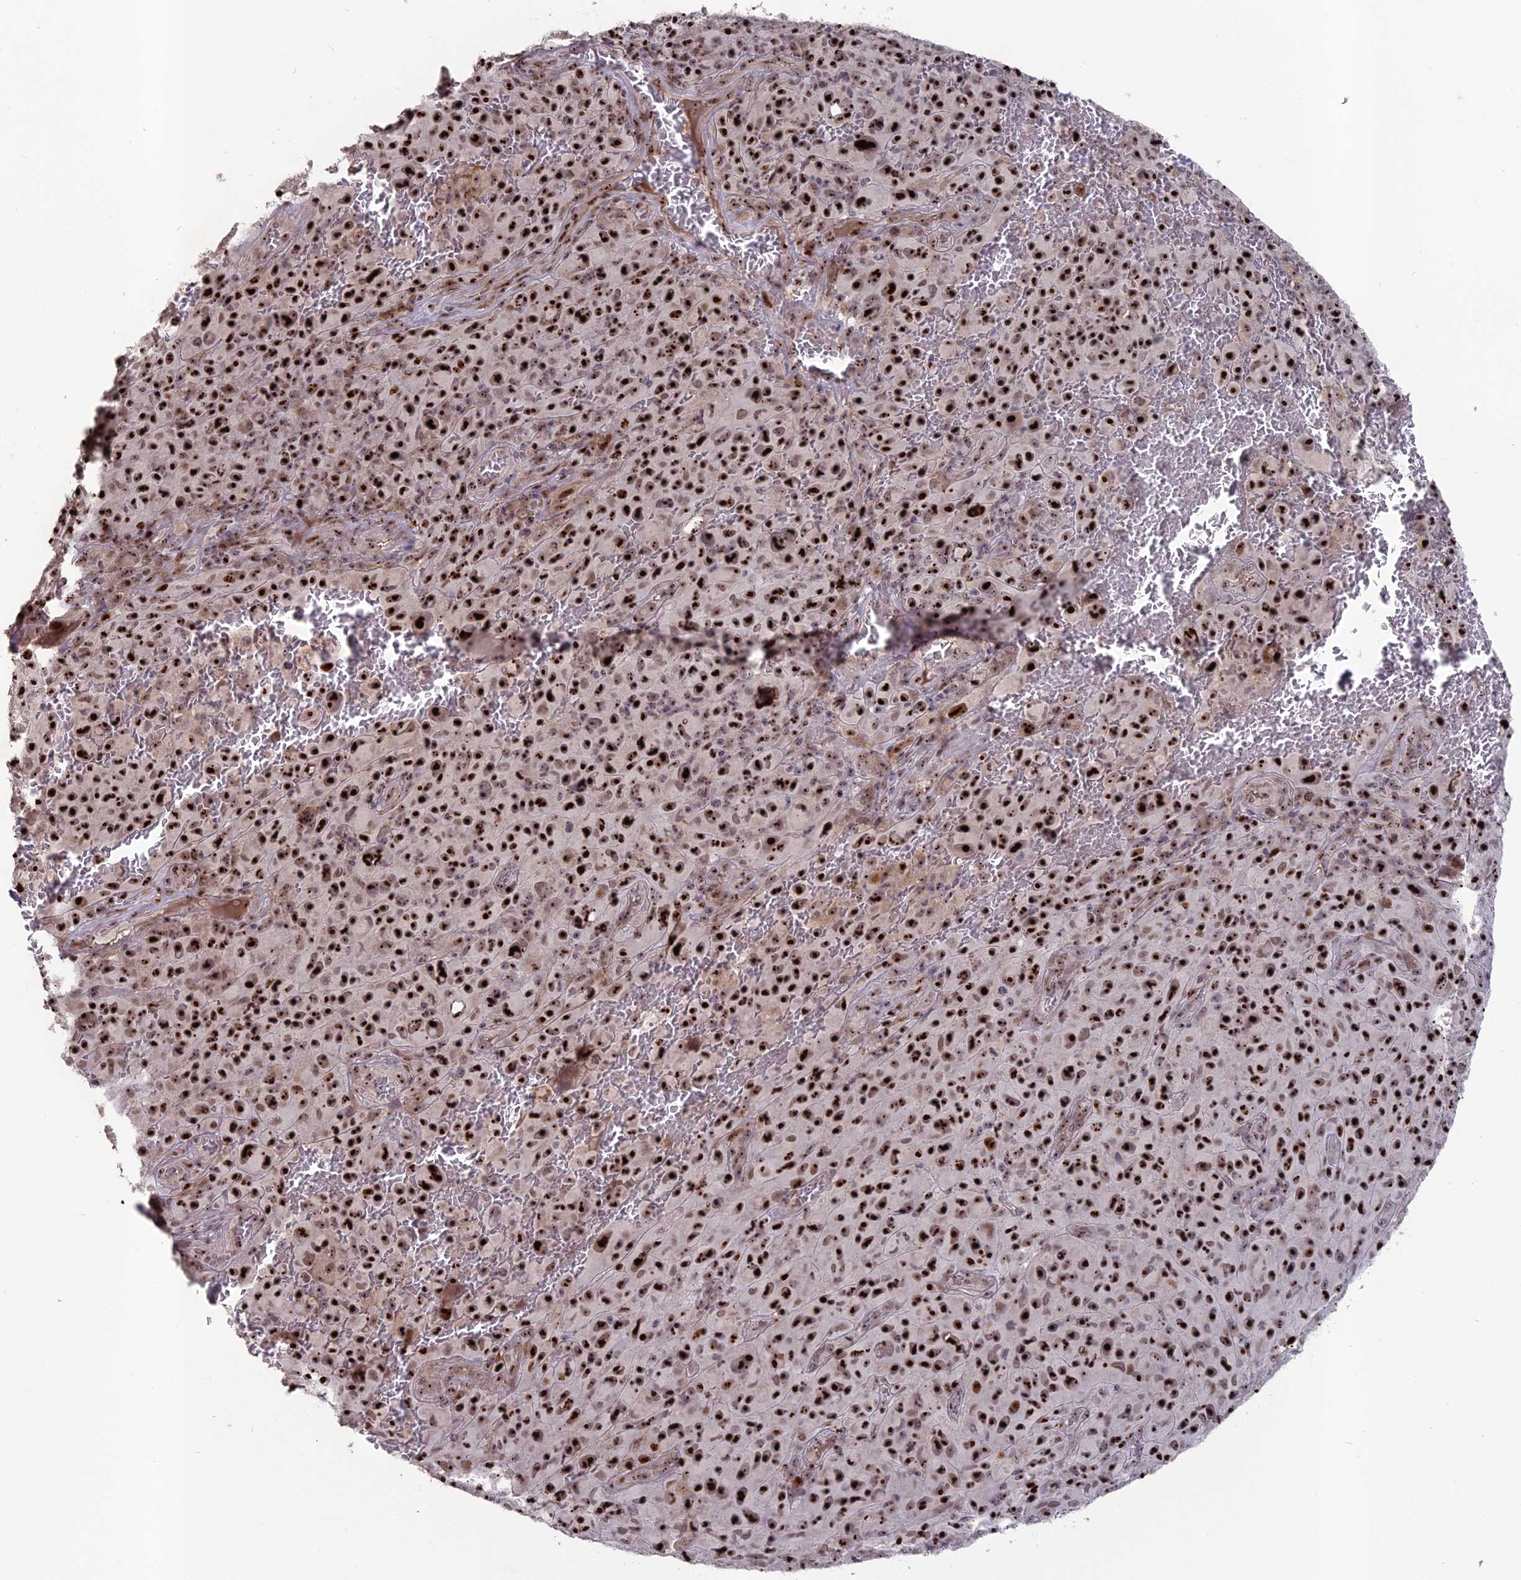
{"staining": {"intensity": "strong", "quantity": ">75%", "location": "nuclear"}, "tissue": "melanoma", "cell_type": "Tumor cells", "image_type": "cancer", "snomed": [{"axis": "morphology", "description": "Malignant melanoma, NOS"}, {"axis": "topography", "description": "Skin"}], "caption": "An image of human melanoma stained for a protein shows strong nuclear brown staining in tumor cells.", "gene": "FAM131A", "patient": {"sex": "female", "age": 82}}